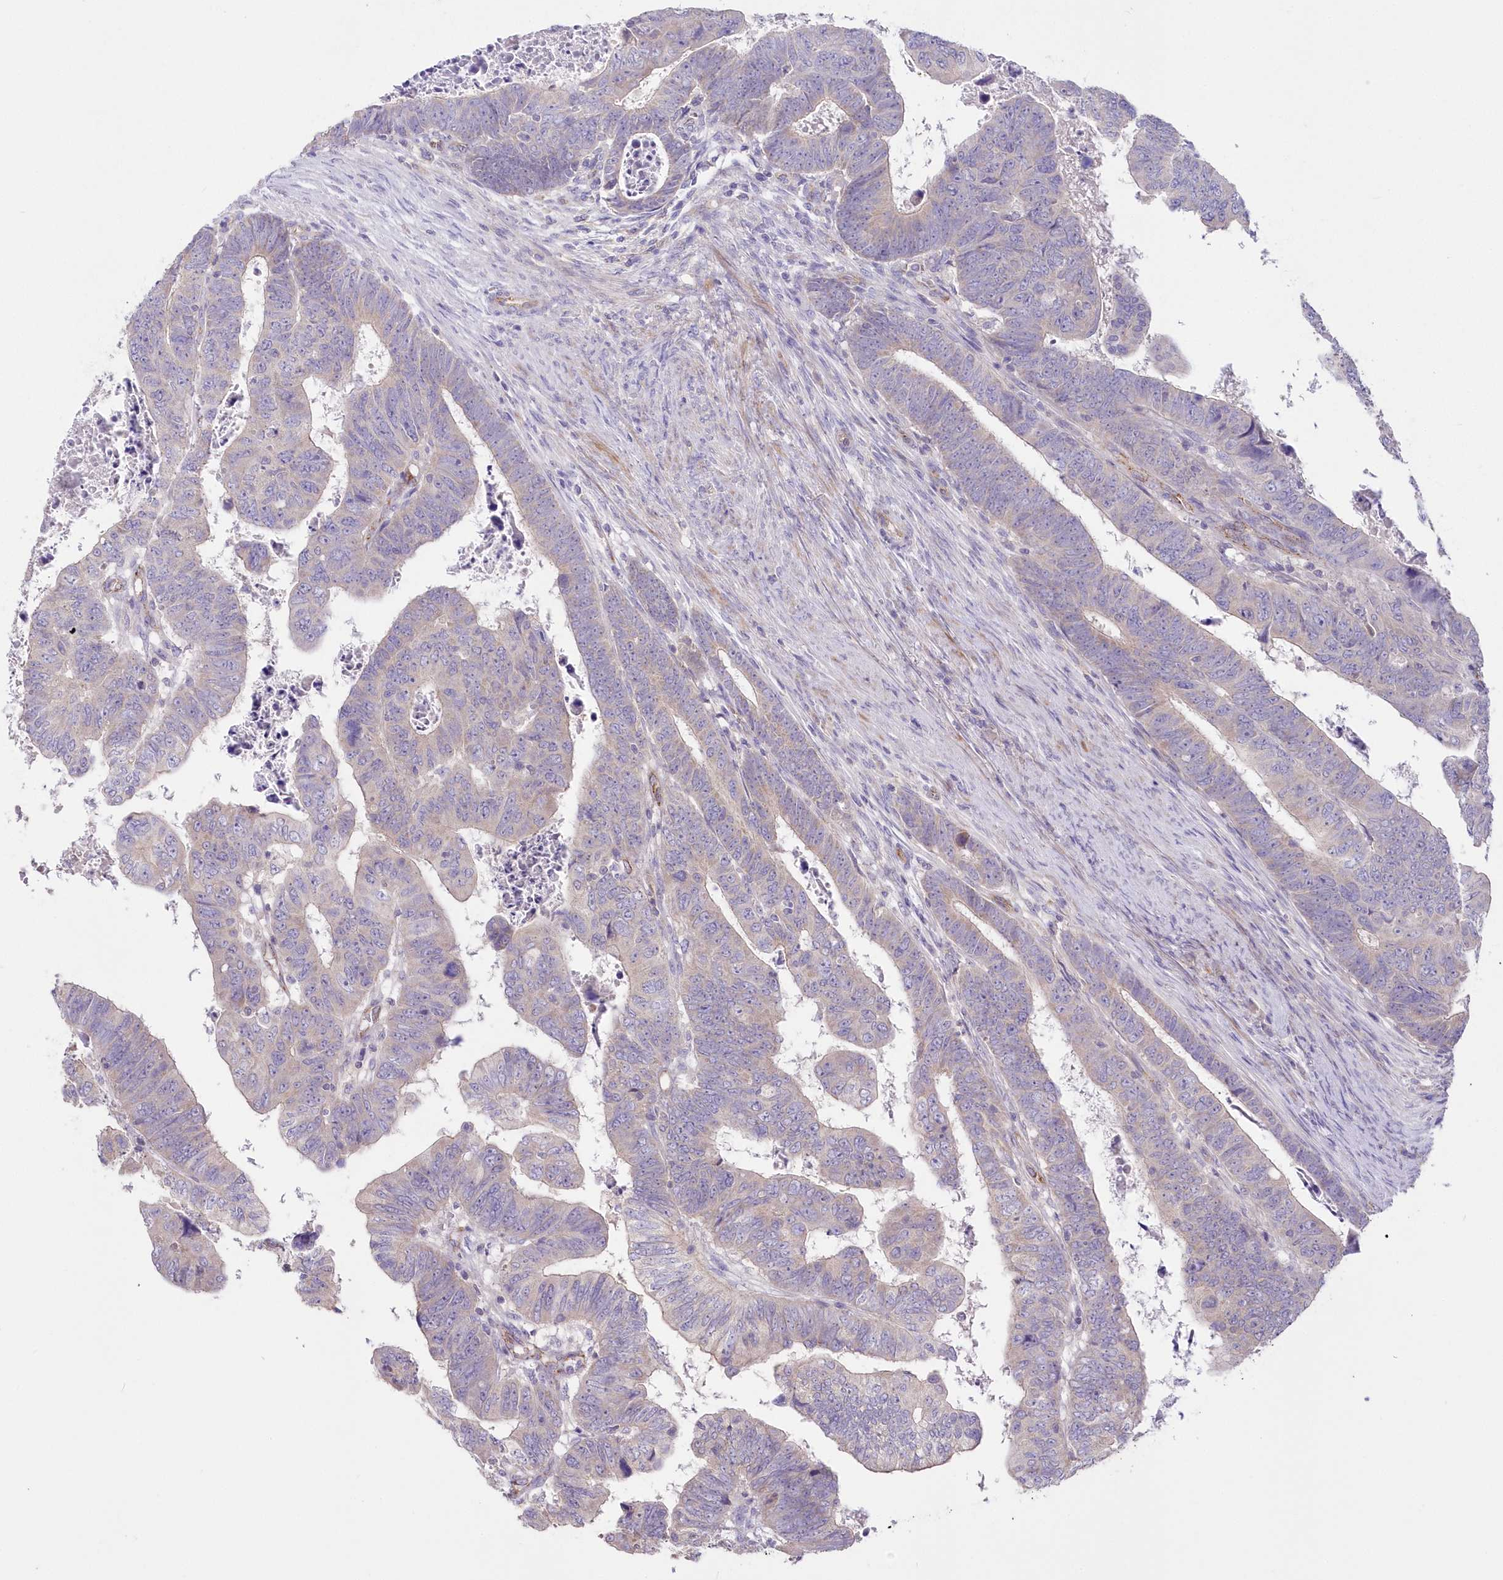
{"staining": {"intensity": "weak", "quantity": "25%-75%", "location": "cytoplasmic/membranous"}, "tissue": "colorectal cancer", "cell_type": "Tumor cells", "image_type": "cancer", "snomed": [{"axis": "morphology", "description": "Normal tissue, NOS"}, {"axis": "morphology", "description": "Adenocarcinoma, NOS"}, {"axis": "topography", "description": "Rectum"}], "caption": "High-power microscopy captured an immunohistochemistry image of adenocarcinoma (colorectal), revealing weak cytoplasmic/membranous staining in about 25%-75% of tumor cells. The protein is stained brown, and the nuclei are stained in blue (DAB IHC with brightfield microscopy, high magnification).", "gene": "ITSN2", "patient": {"sex": "female", "age": 65}}